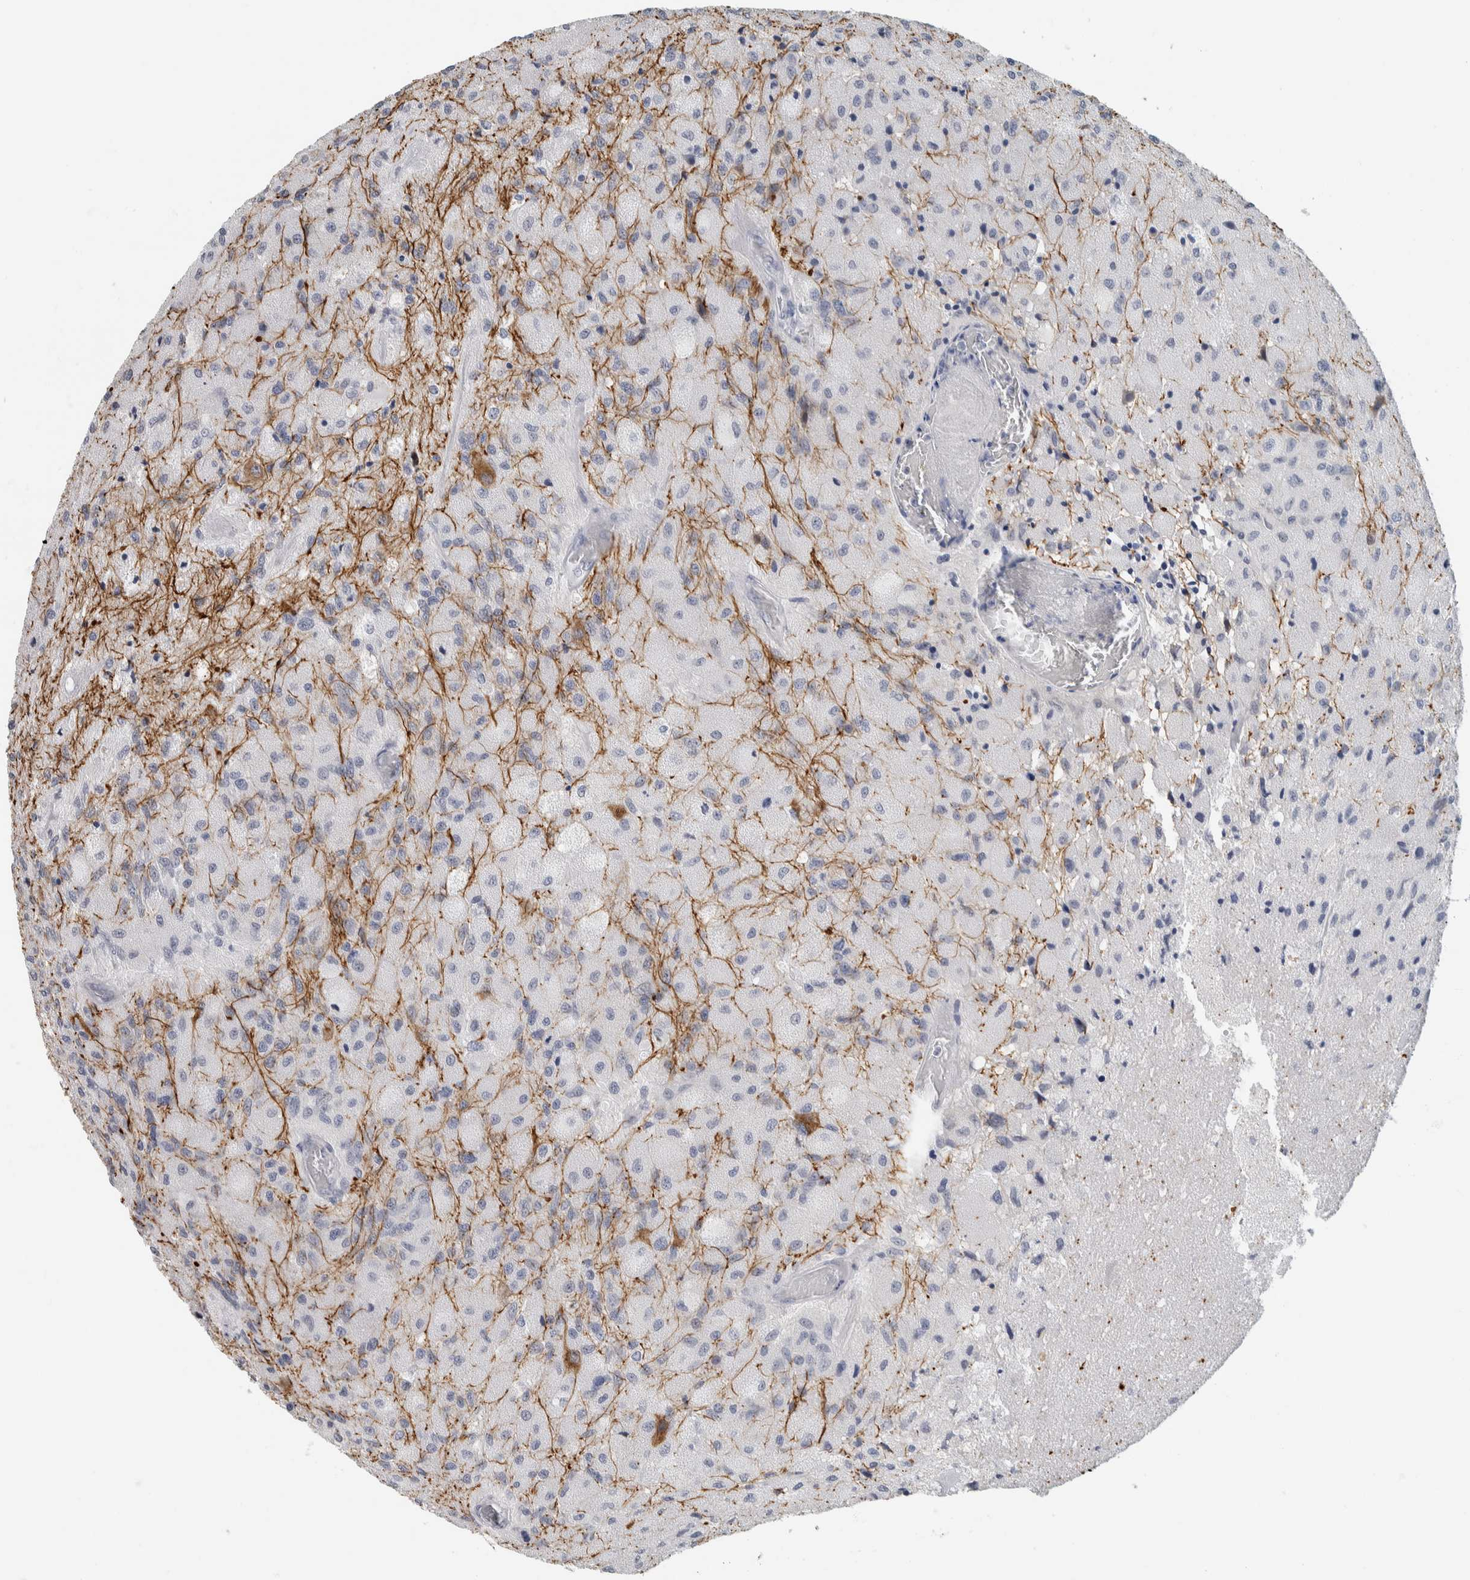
{"staining": {"intensity": "negative", "quantity": "none", "location": "none"}, "tissue": "glioma", "cell_type": "Tumor cells", "image_type": "cancer", "snomed": [{"axis": "morphology", "description": "Normal tissue, NOS"}, {"axis": "morphology", "description": "Glioma, malignant, High grade"}, {"axis": "topography", "description": "Cerebral cortex"}], "caption": "Tumor cells show no significant positivity in malignant glioma (high-grade).", "gene": "NEFM", "patient": {"sex": "male", "age": 77}}